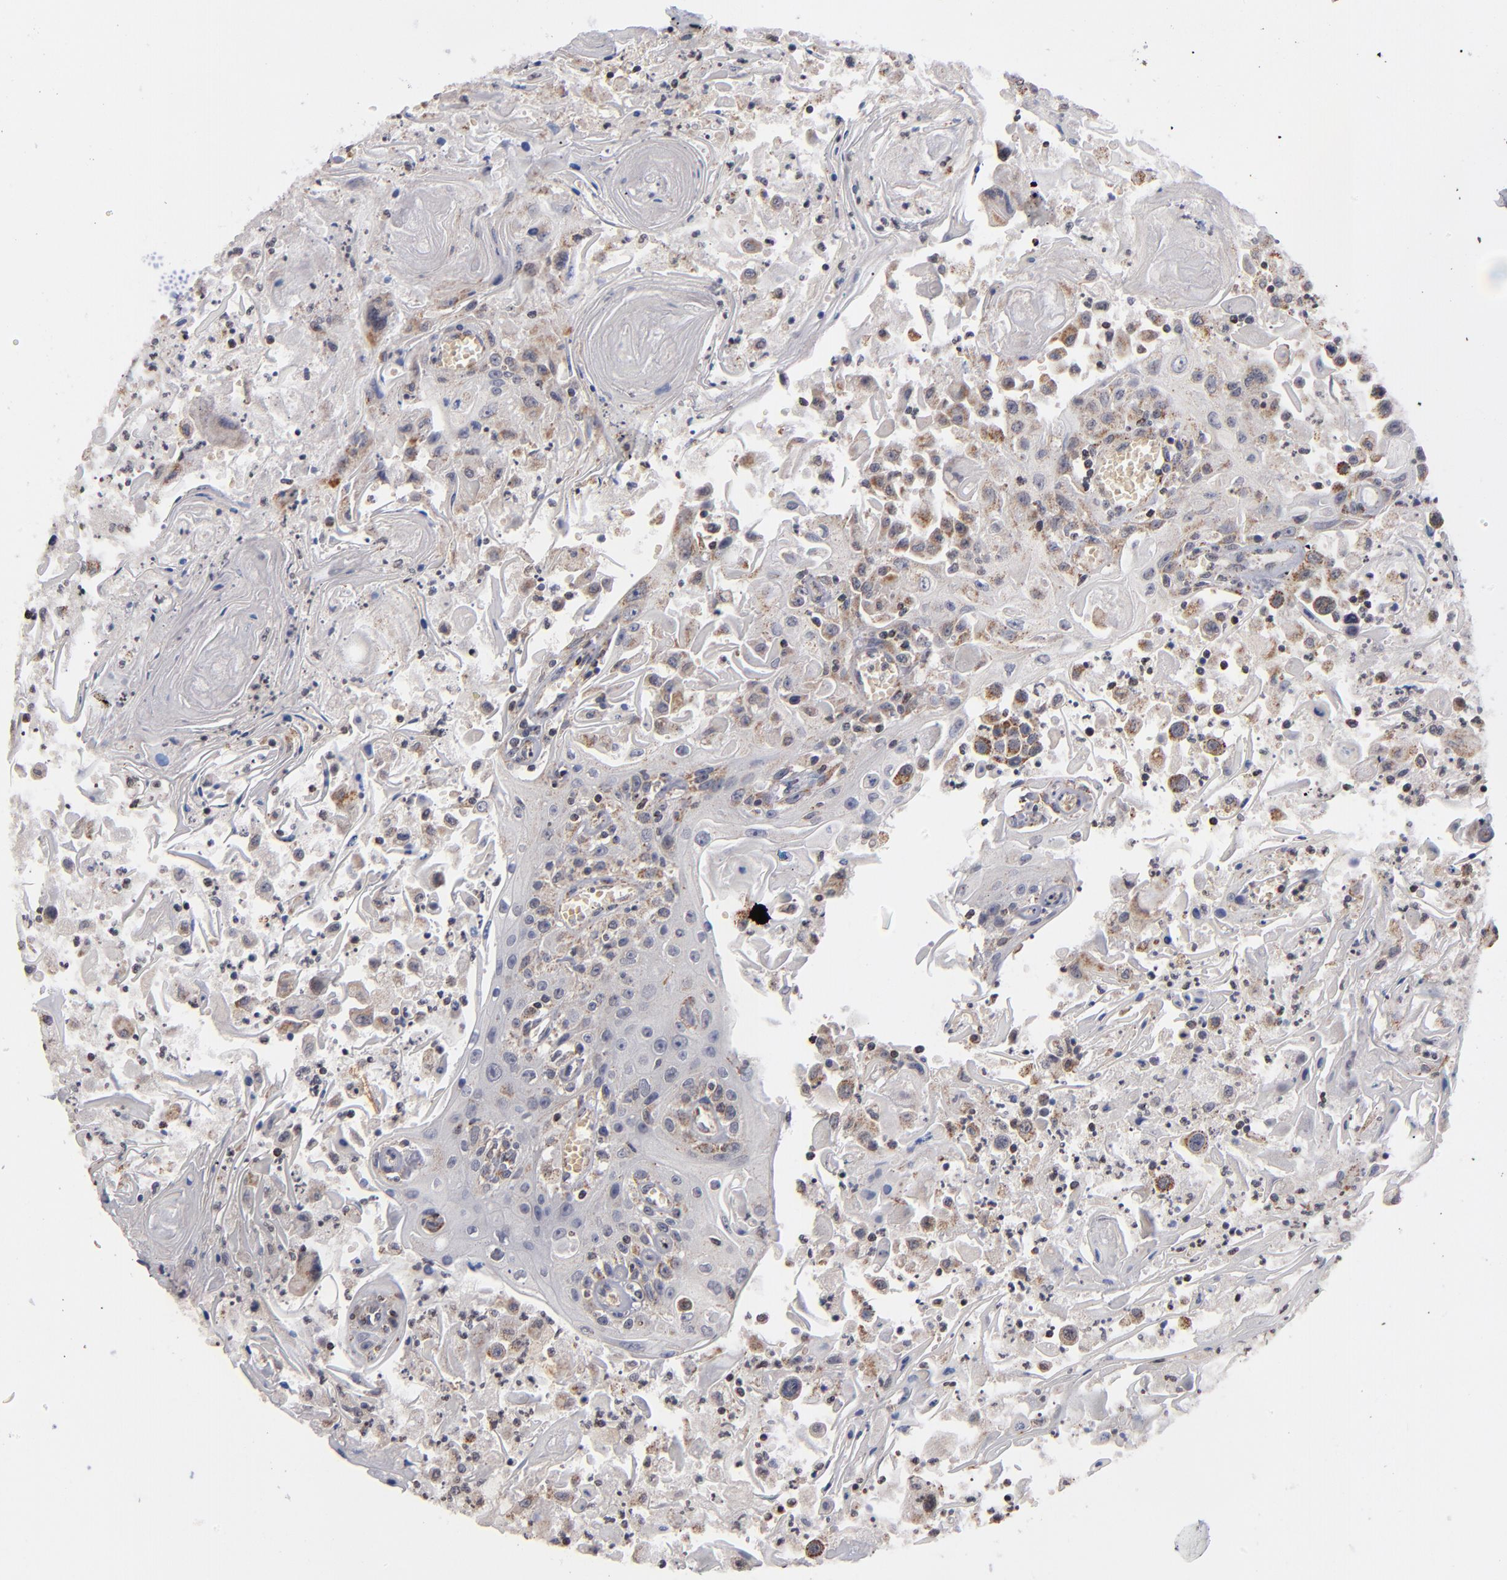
{"staining": {"intensity": "weak", "quantity": "25%-75%", "location": "cytoplasmic/membranous"}, "tissue": "head and neck cancer", "cell_type": "Tumor cells", "image_type": "cancer", "snomed": [{"axis": "morphology", "description": "Squamous cell carcinoma, NOS"}, {"axis": "topography", "description": "Oral tissue"}, {"axis": "topography", "description": "Head-Neck"}], "caption": "About 25%-75% of tumor cells in human squamous cell carcinoma (head and neck) exhibit weak cytoplasmic/membranous protein positivity as visualized by brown immunohistochemical staining.", "gene": "ODF2", "patient": {"sex": "female", "age": 76}}